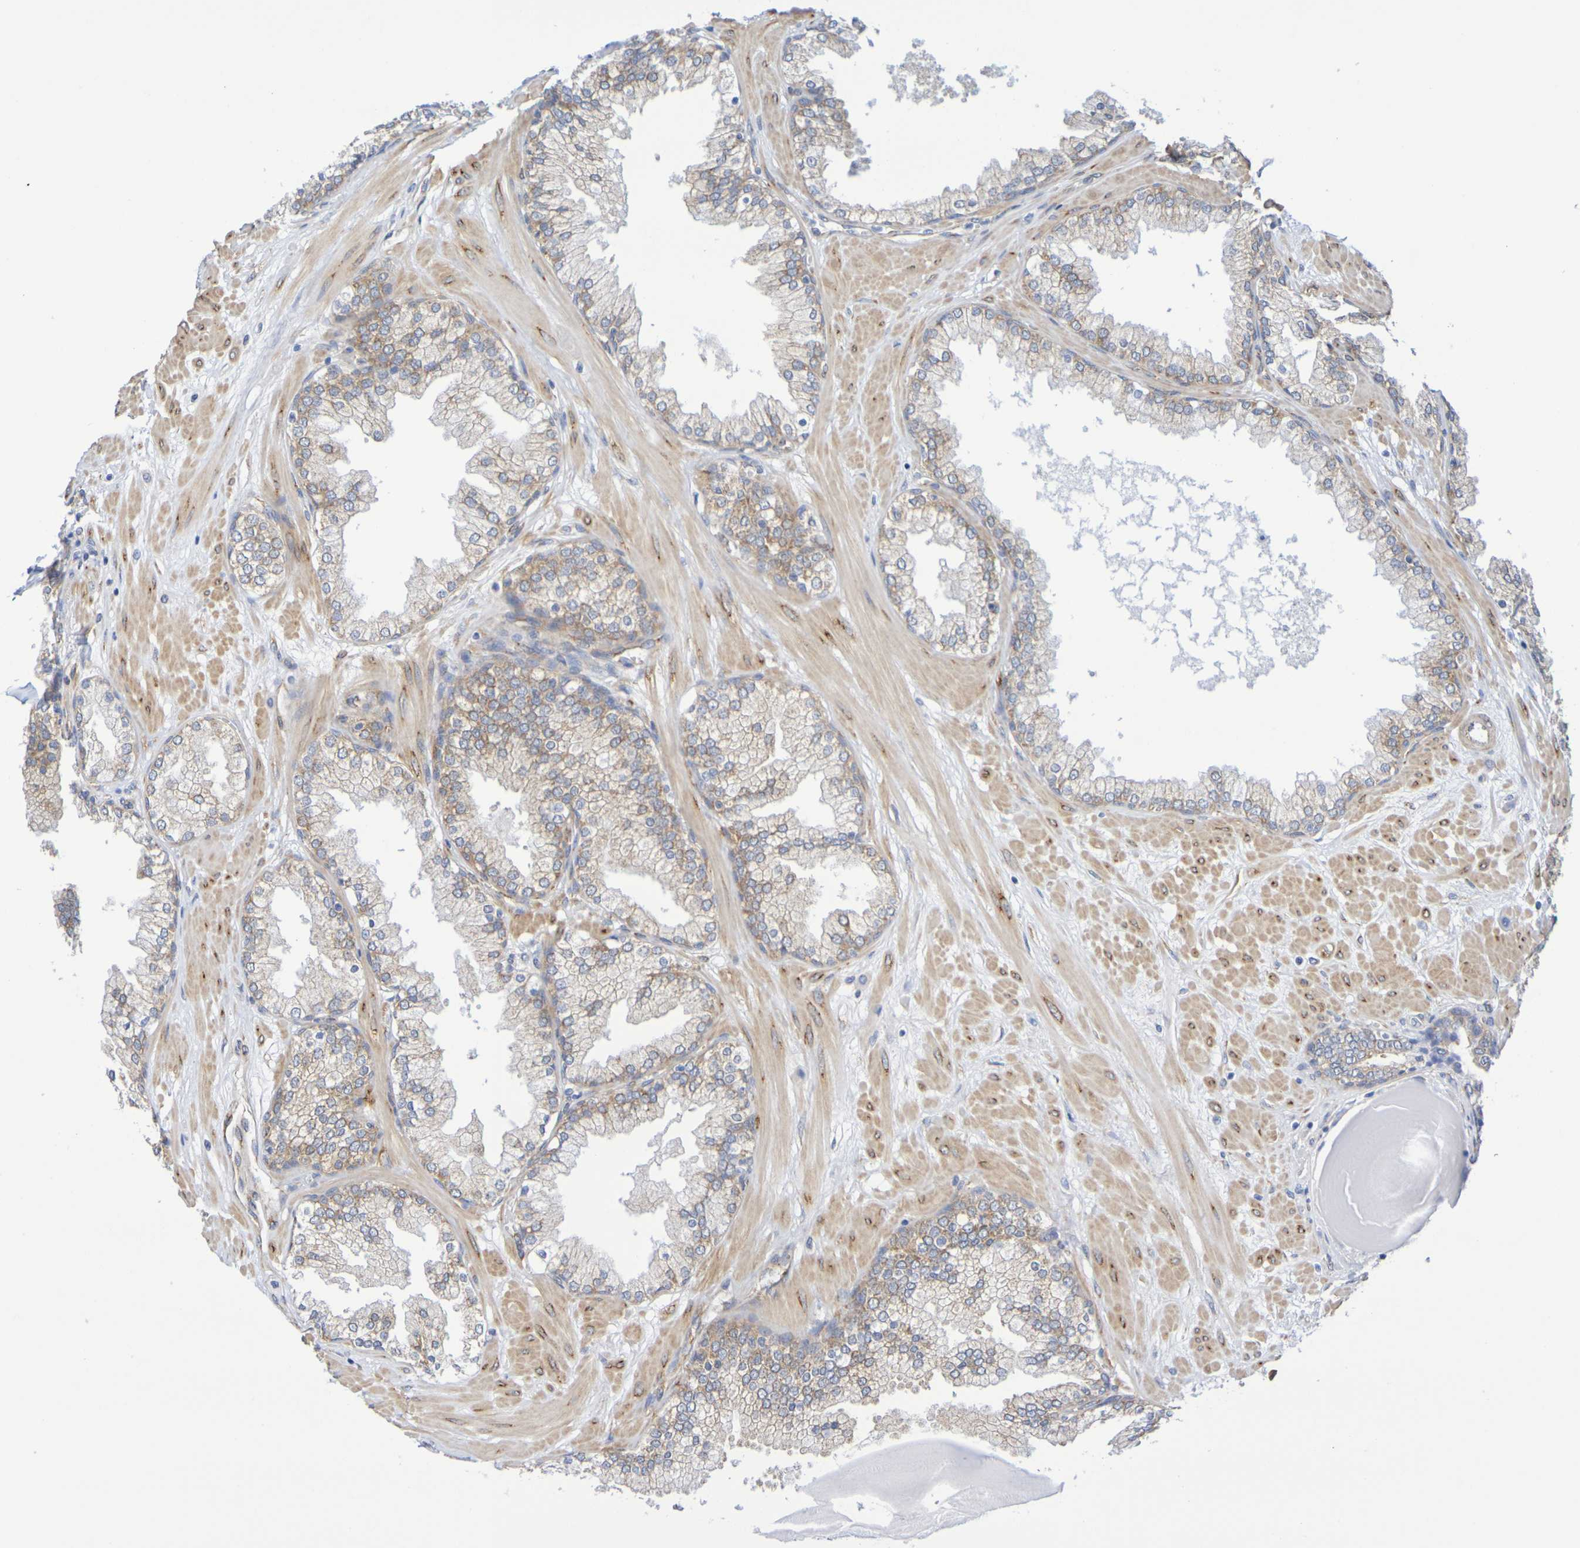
{"staining": {"intensity": "weak", "quantity": ">75%", "location": "cytoplasmic/membranous"}, "tissue": "prostate", "cell_type": "Glandular cells", "image_type": "normal", "snomed": [{"axis": "morphology", "description": "Normal tissue, NOS"}, {"axis": "topography", "description": "Prostate"}], "caption": "Immunohistochemical staining of benign human prostate demonstrates >75% levels of weak cytoplasmic/membranous protein positivity in about >75% of glandular cells.", "gene": "TMCC3", "patient": {"sex": "male", "age": 51}}